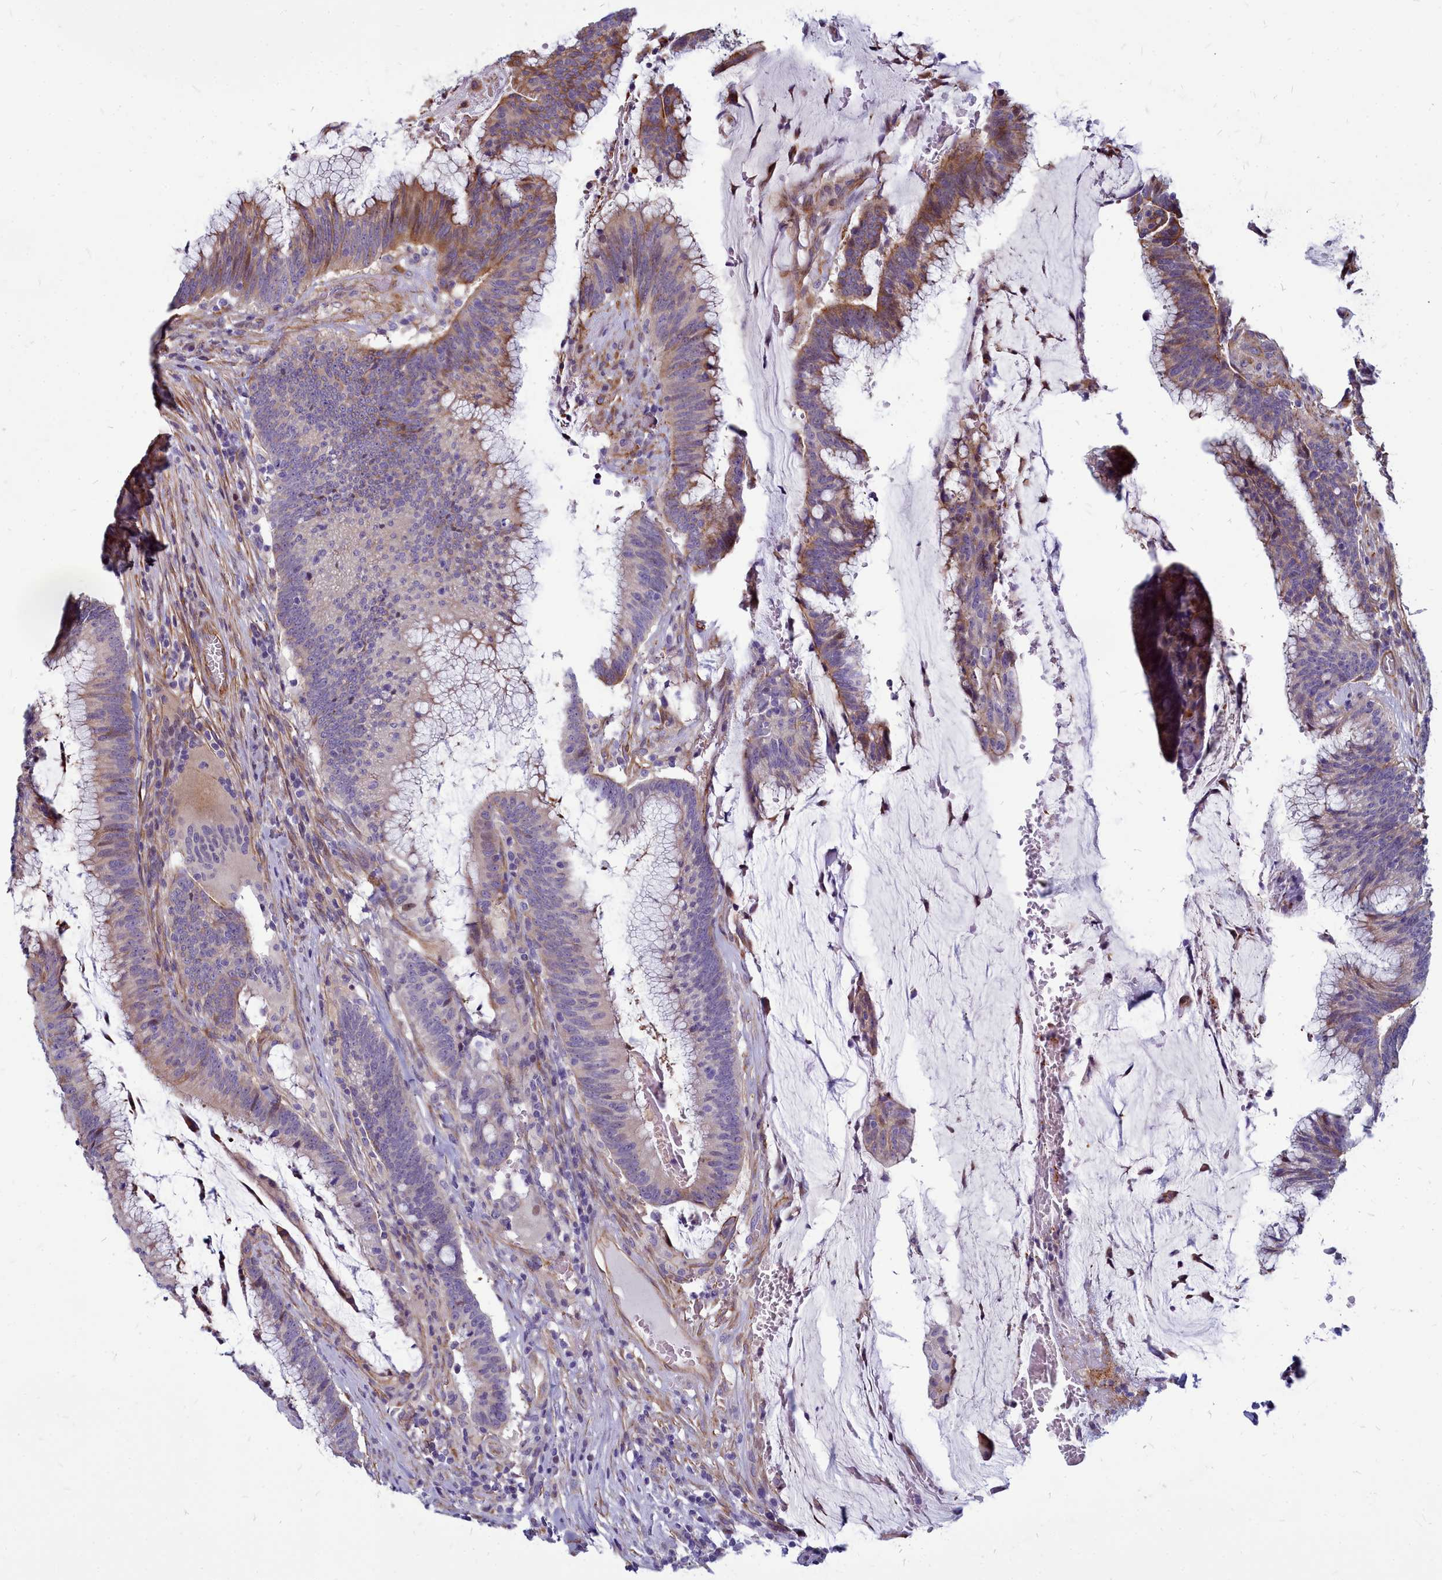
{"staining": {"intensity": "moderate", "quantity": "25%-75%", "location": "cytoplasmic/membranous"}, "tissue": "colorectal cancer", "cell_type": "Tumor cells", "image_type": "cancer", "snomed": [{"axis": "morphology", "description": "Adenocarcinoma, NOS"}, {"axis": "topography", "description": "Rectum"}], "caption": "Brown immunohistochemical staining in human colorectal cancer displays moderate cytoplasmic/membranous staining in about 25%-75% of tumor cells.", "gene": "TTC5", "patient": {"sex": "female", "age": 77}}